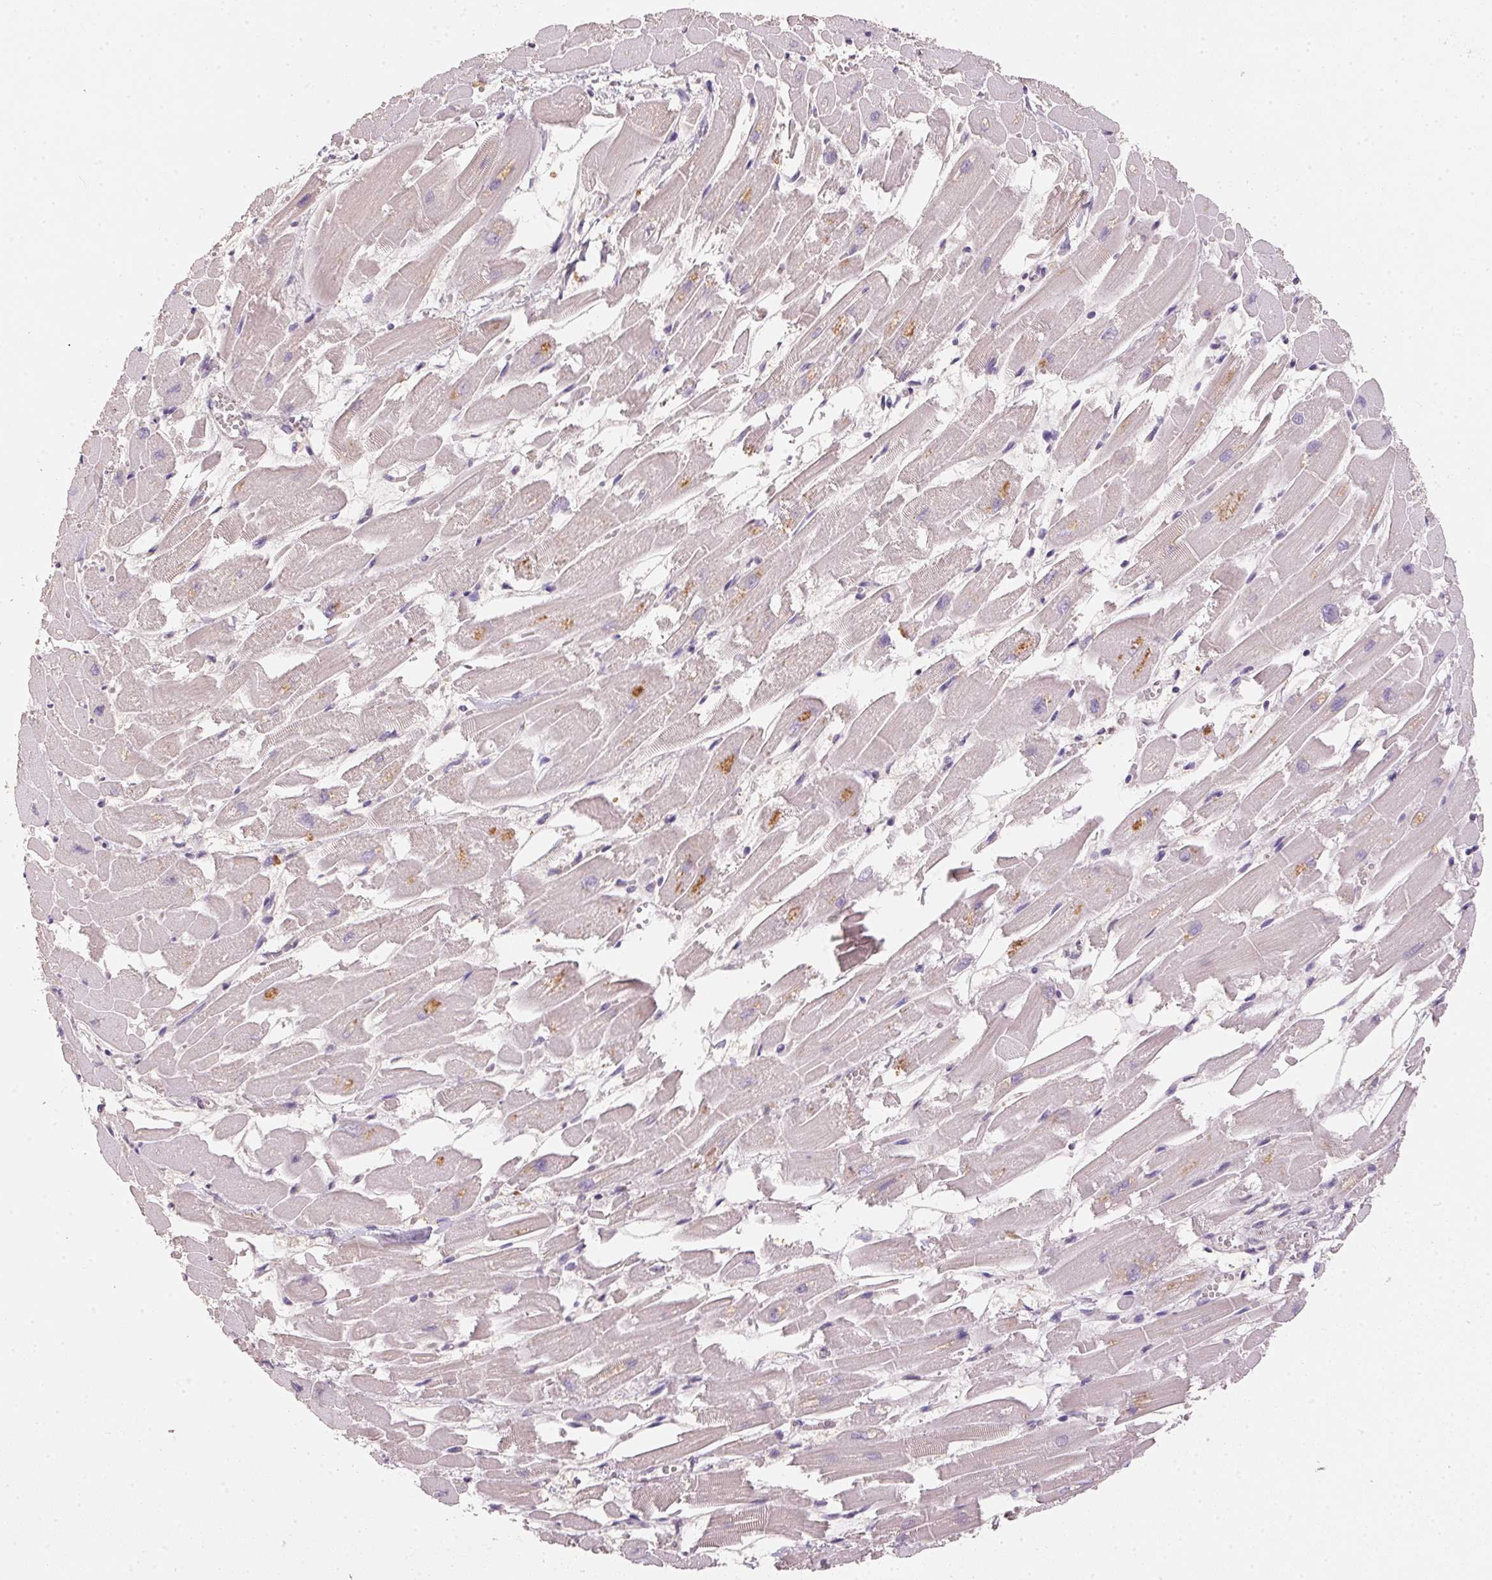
{"staining": {"intensity": "moderate", "quantity": "<25%", "location": "cytoplasmic/membranous"}, "tissue": "heart muscle", "cell_type": "Cardiomyocytes", "image_type": "normal", "snomed": [{"axis": "morphology", "description": "Normal tissue, NOS"}, {"axis": "topography", "description": "Heart"}], "caption": "Immunohistochemistry of normal heart muscle displays low levels of moderate cytoplasmic/membranous expression in approximately <25% of cardiomyocytes.", "gene": "ALDH8A1", "patient": {"sex": "female", "age": 52}}